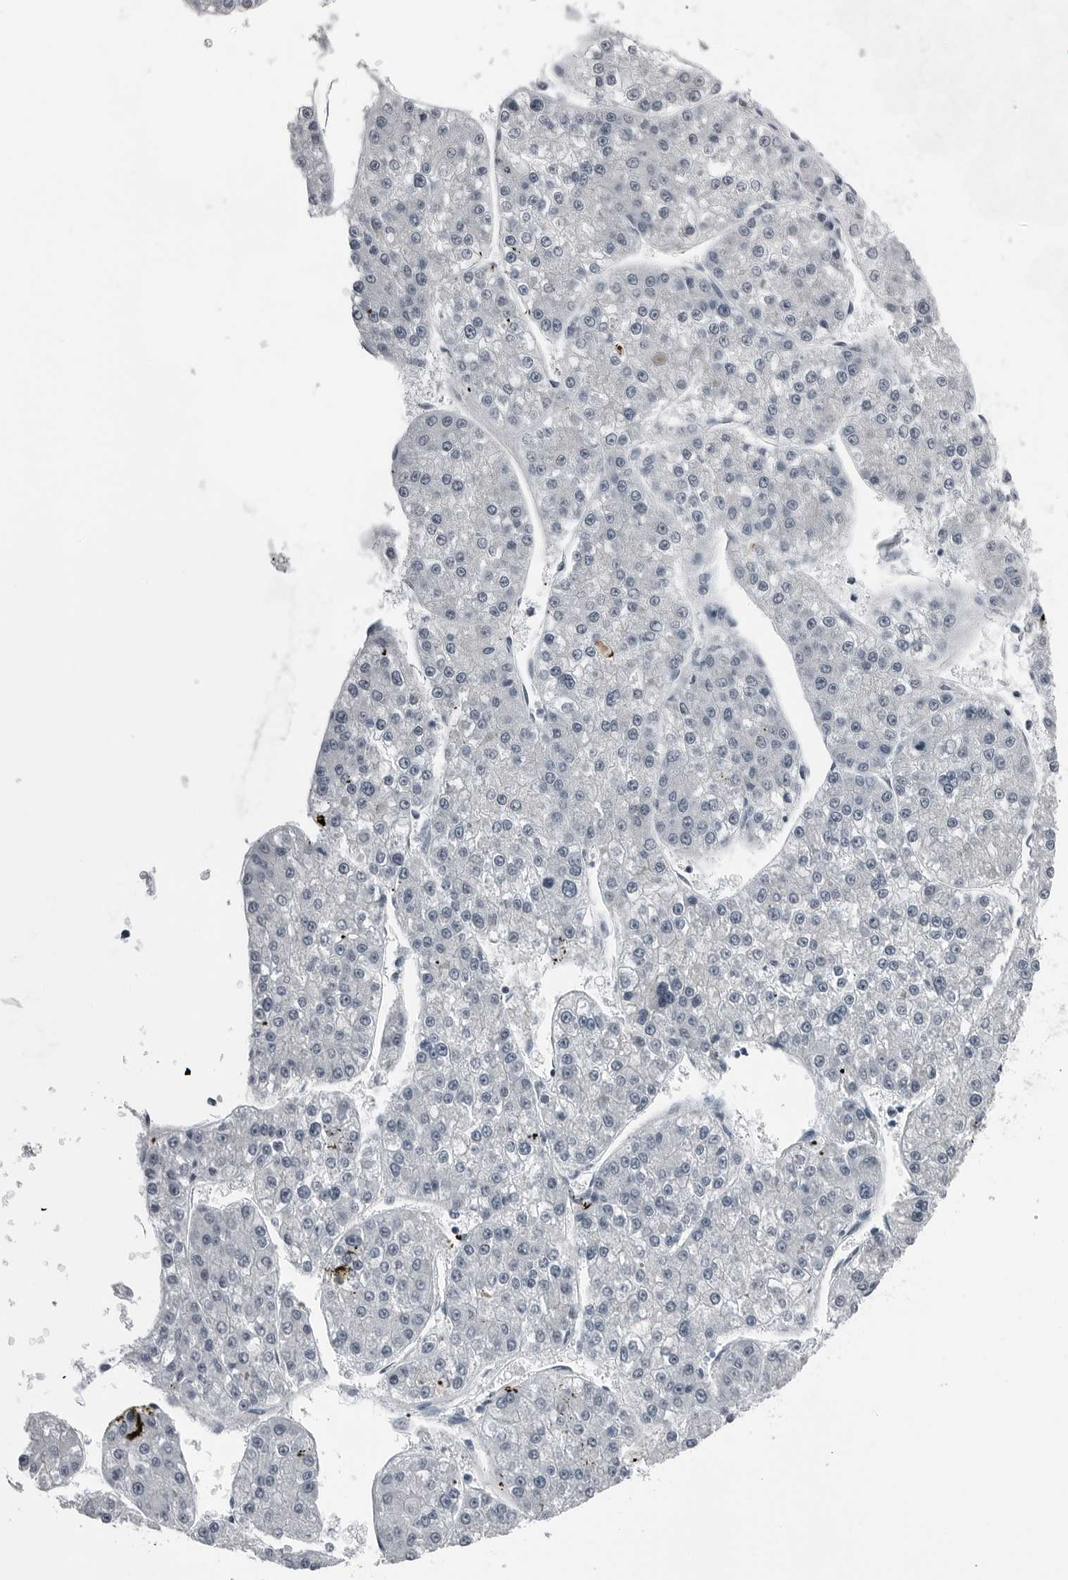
{"staining": {"intensity": "negative", "quantity": "none", "location": "none"}, "tissue": "liver cancer", "cell_type": "Tumor cells", "image_type": "cancer", "snomed": [{"axis": "morphology", "description": "Carcinoma, Hepatocellular, NOS"}, {"axis": "topography", "description": "Liver"}], "caption": "High magnification brightfield microscopy of liver cancer stained with DAB (brown) and counterstained with hematoxylin (blue): tumor cells show no significant positivity.", "gene": "SPINK1", "patient": {"sex": "female", "age": 73}}